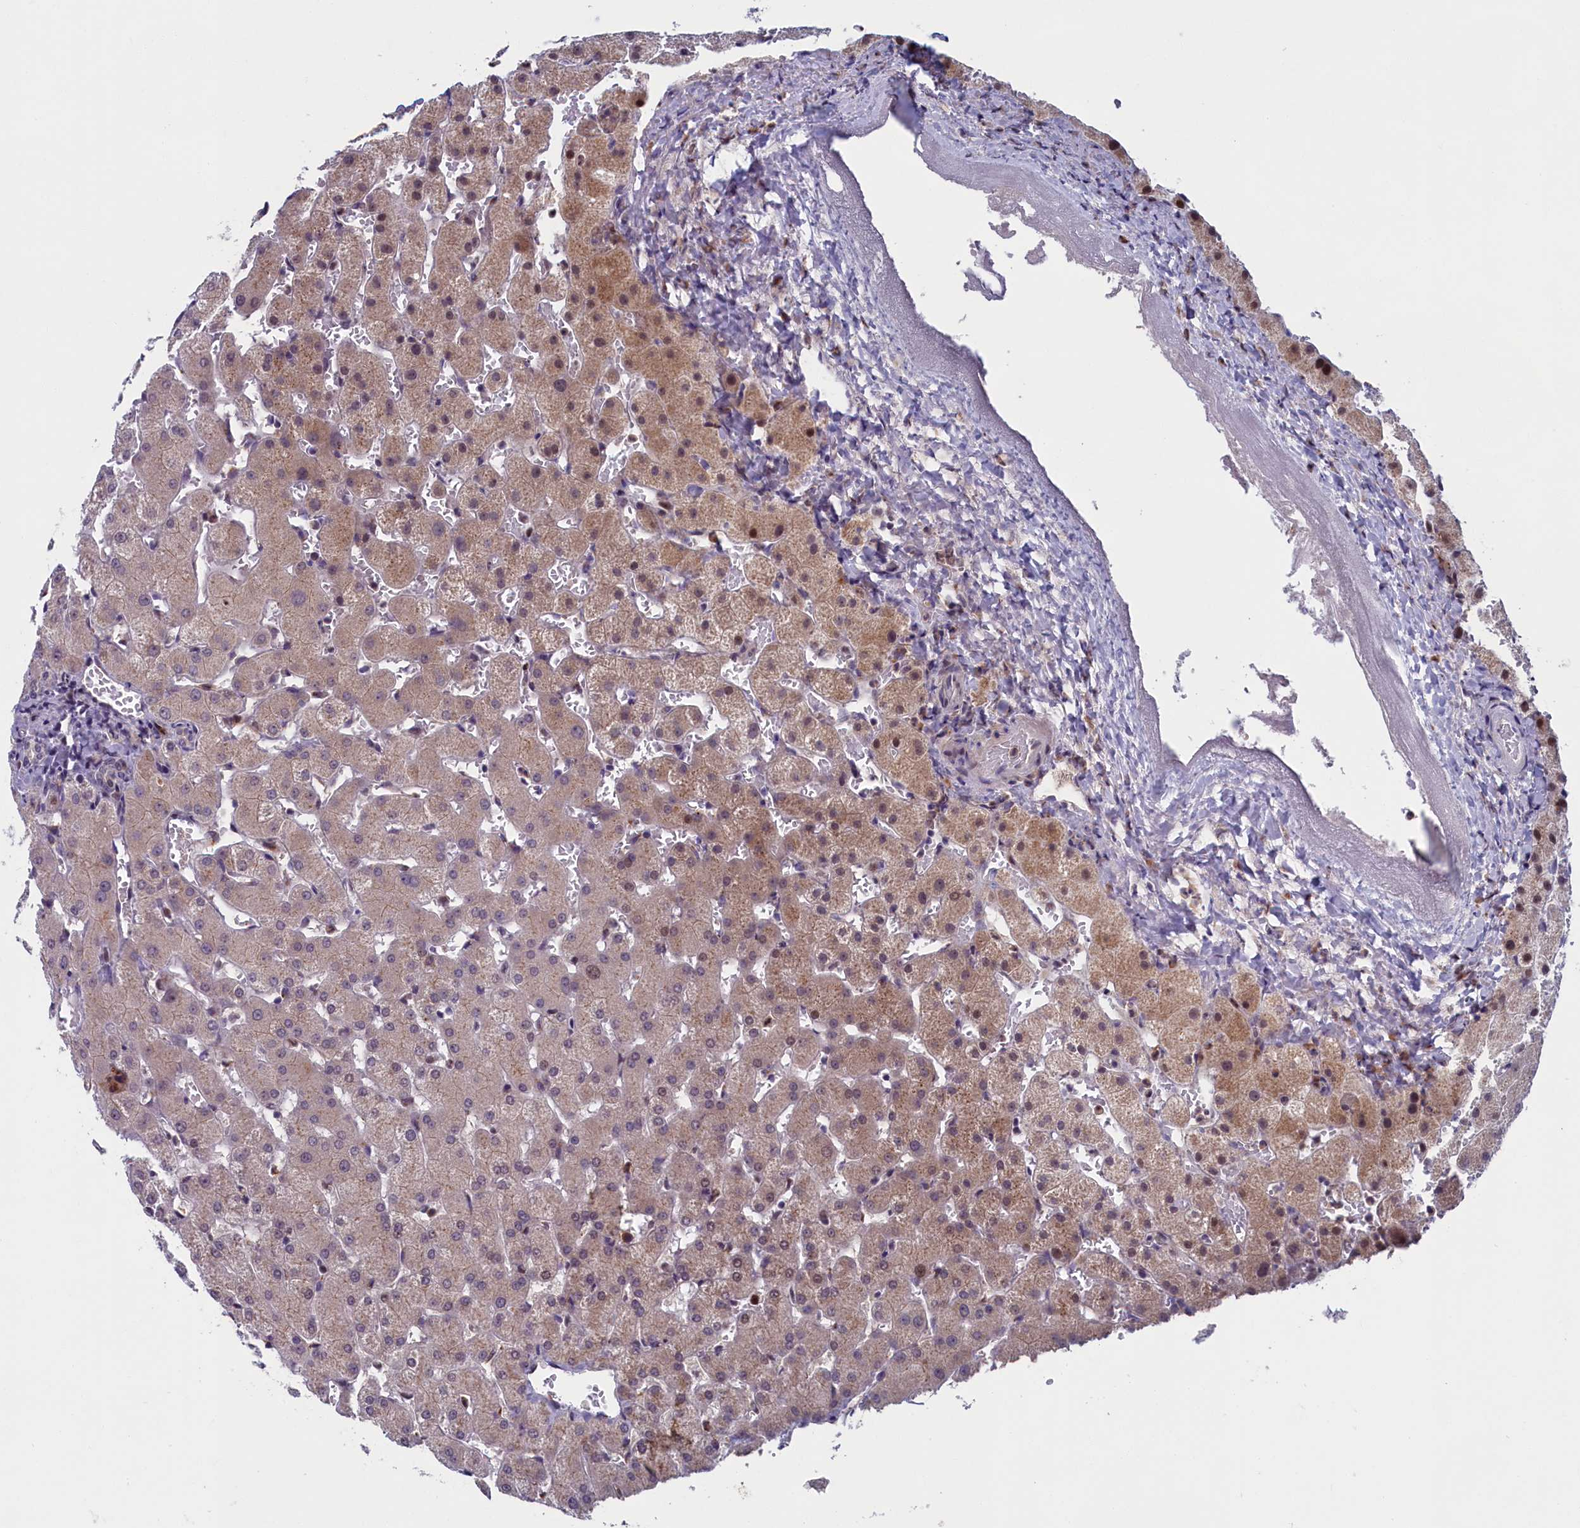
{"staining": {"intensity": "negative", "quantity": "none", "location": "none"}, "tissue": "liver", "cell_type": "Cholangiocytes", "image_type": "normal", "snomed": [{"axis": "morphology", "description": "Normal tissue, NOS"}, {"axis": "topography", "description": "Liver"}], "caption": "This is a photomicrograph of immunohistochemistry staining of unremarkable liver, which shows no staining in cholangiocytes. (Stains: DAB IHC with hematoxylin counter stain, Microscopy: brightfield microscopy at high magnification).", "gene": "LIG1", "patient": {"sex": "female", "age": 63}}